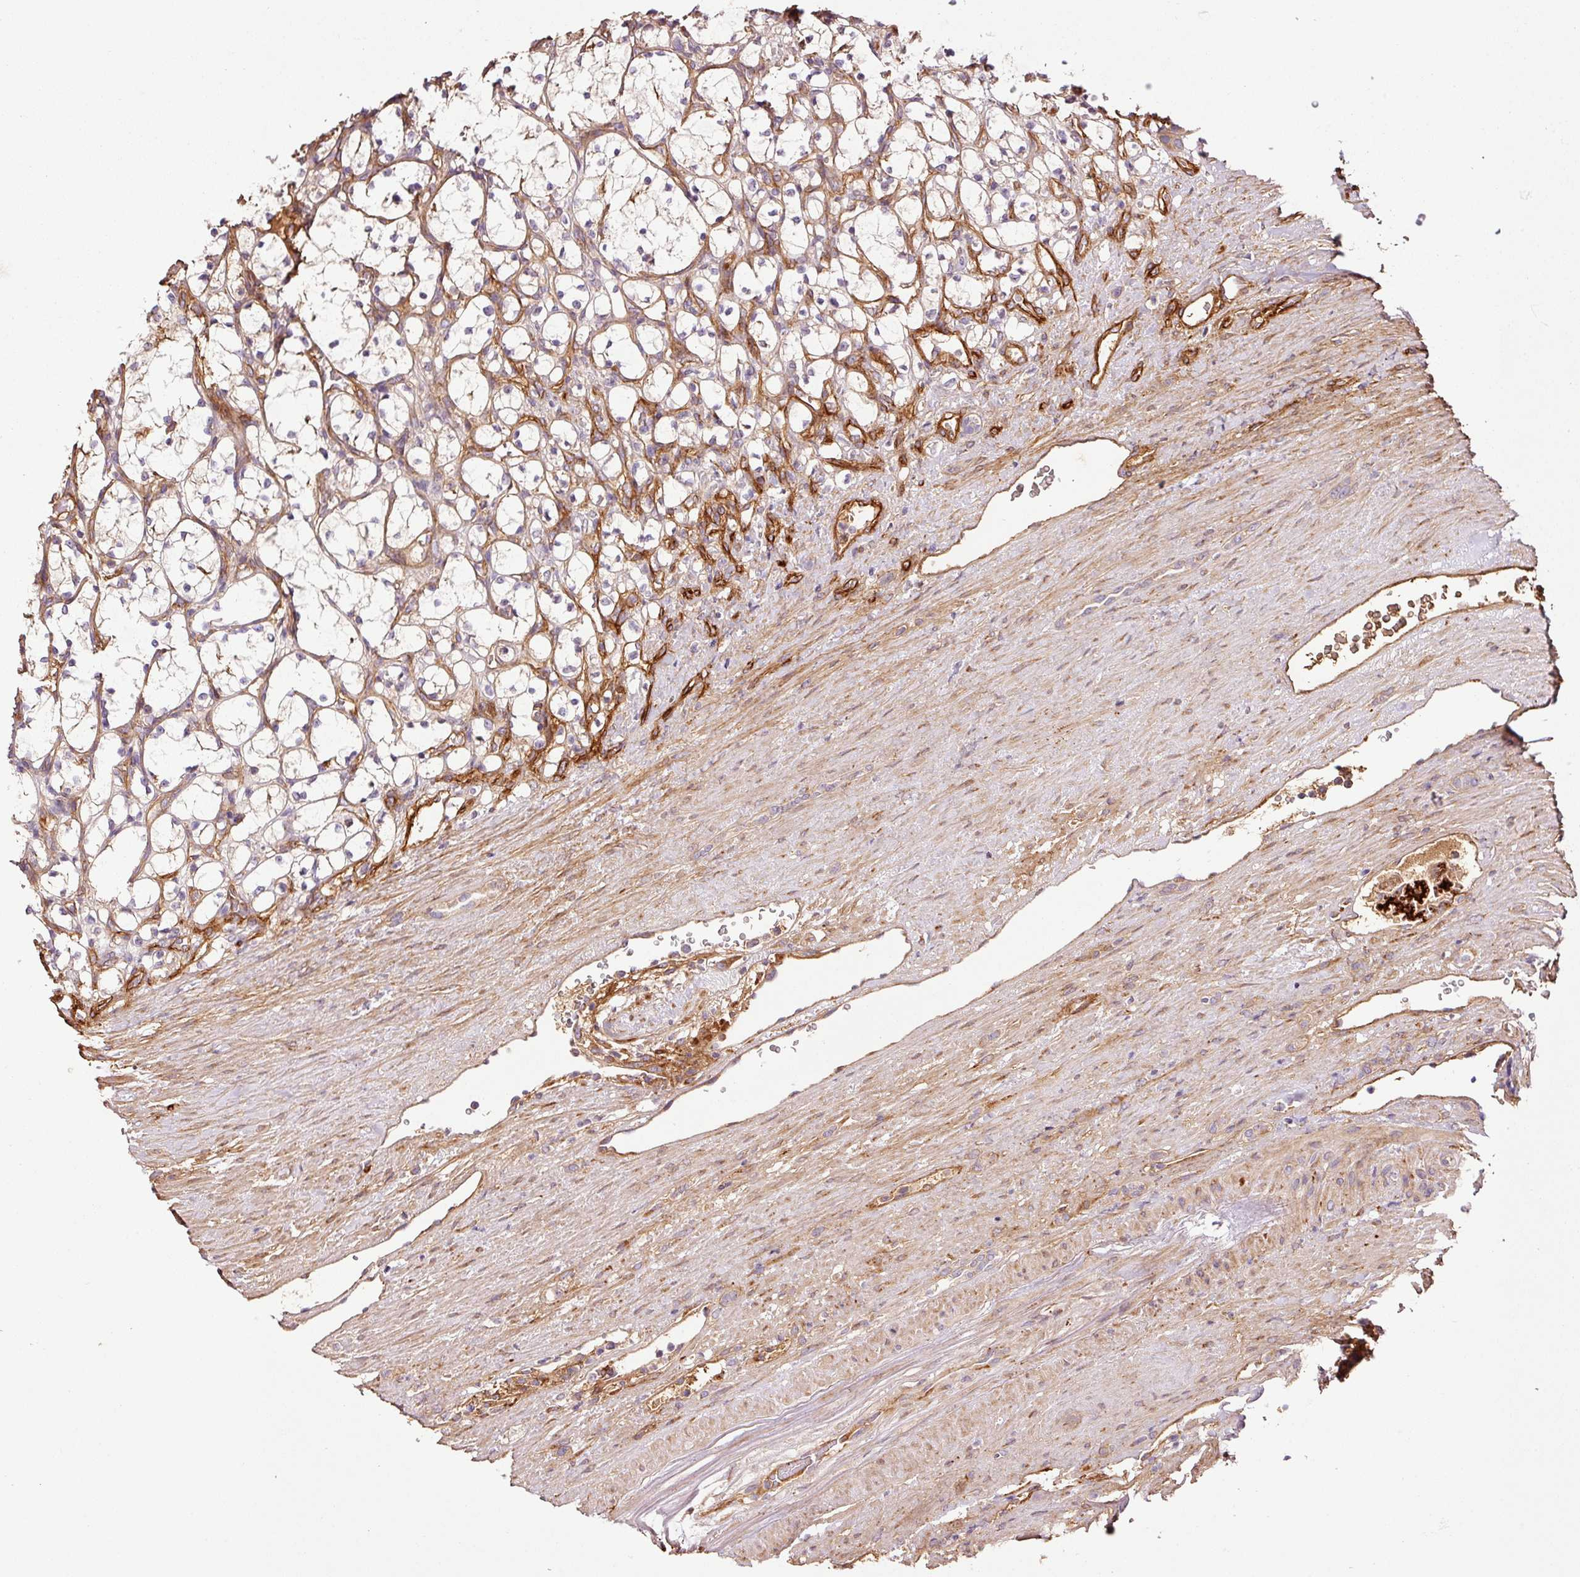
{"staining": {"intensity": "negative", "quantity": "none", "location": "none"}, "tissue": "renal cancer", "cell_type": "Tumor cells", "image_type": "cancer", "snomed": [{"axis": "morphology", "description": "Adenocarcinoma, NOS"}, {"axis": "topography", "description": "Kidney"}], "caption": "Tumor cells are negative for brown protein staining in adenocarcinoma (renal). The staining was performed using DAB (3,3'-diaminobenzidine) to visualize the protein expression in brown, while the nuclei were stained in blue with hematoxylin (Magnification: 20x).", "gene": "NID2", "patient": {"sex": "female", "age": 69}}